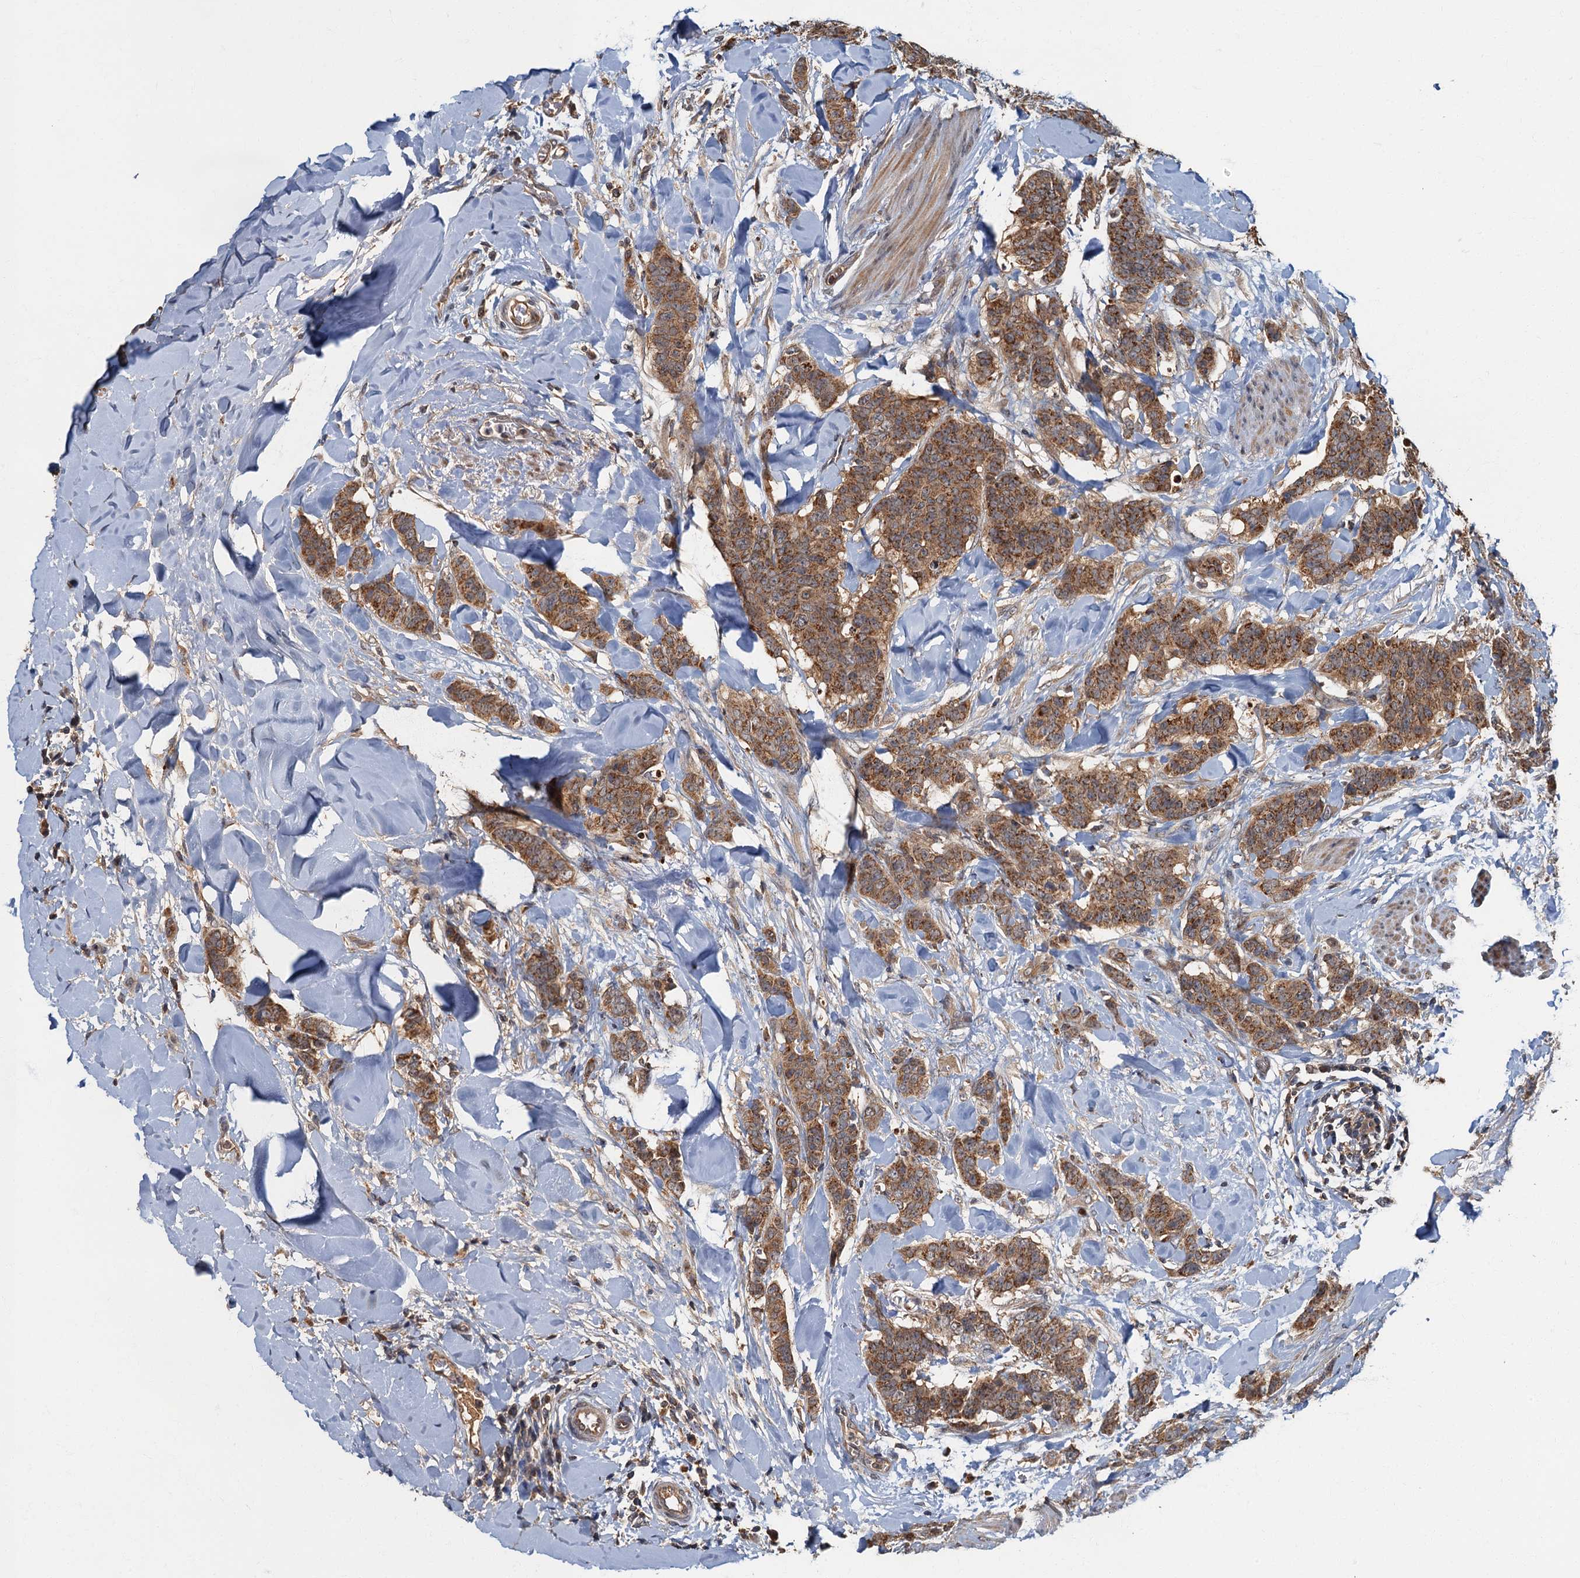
{"staining": {"intensity": "moderate", "quantity": ">75%", "location": "cytoplasmic/membranous"}, "tissue": "breast cancer", "cell_type": "Tumor cells", "image_type": "cancer", "snomed": [{"axis": "morphology", "description": "Duct carcinoma"}, {"axis": "topography", "description": "Breast"}], "caption": "Moderate cytoplasmic/membranous expression for a protein is appreciated in approximately >75% of tumor cells of breast cancer using immunohistochemistry (IHC).", "gene": "WDCP", "patient": {"sex": "female", "age": 40}}